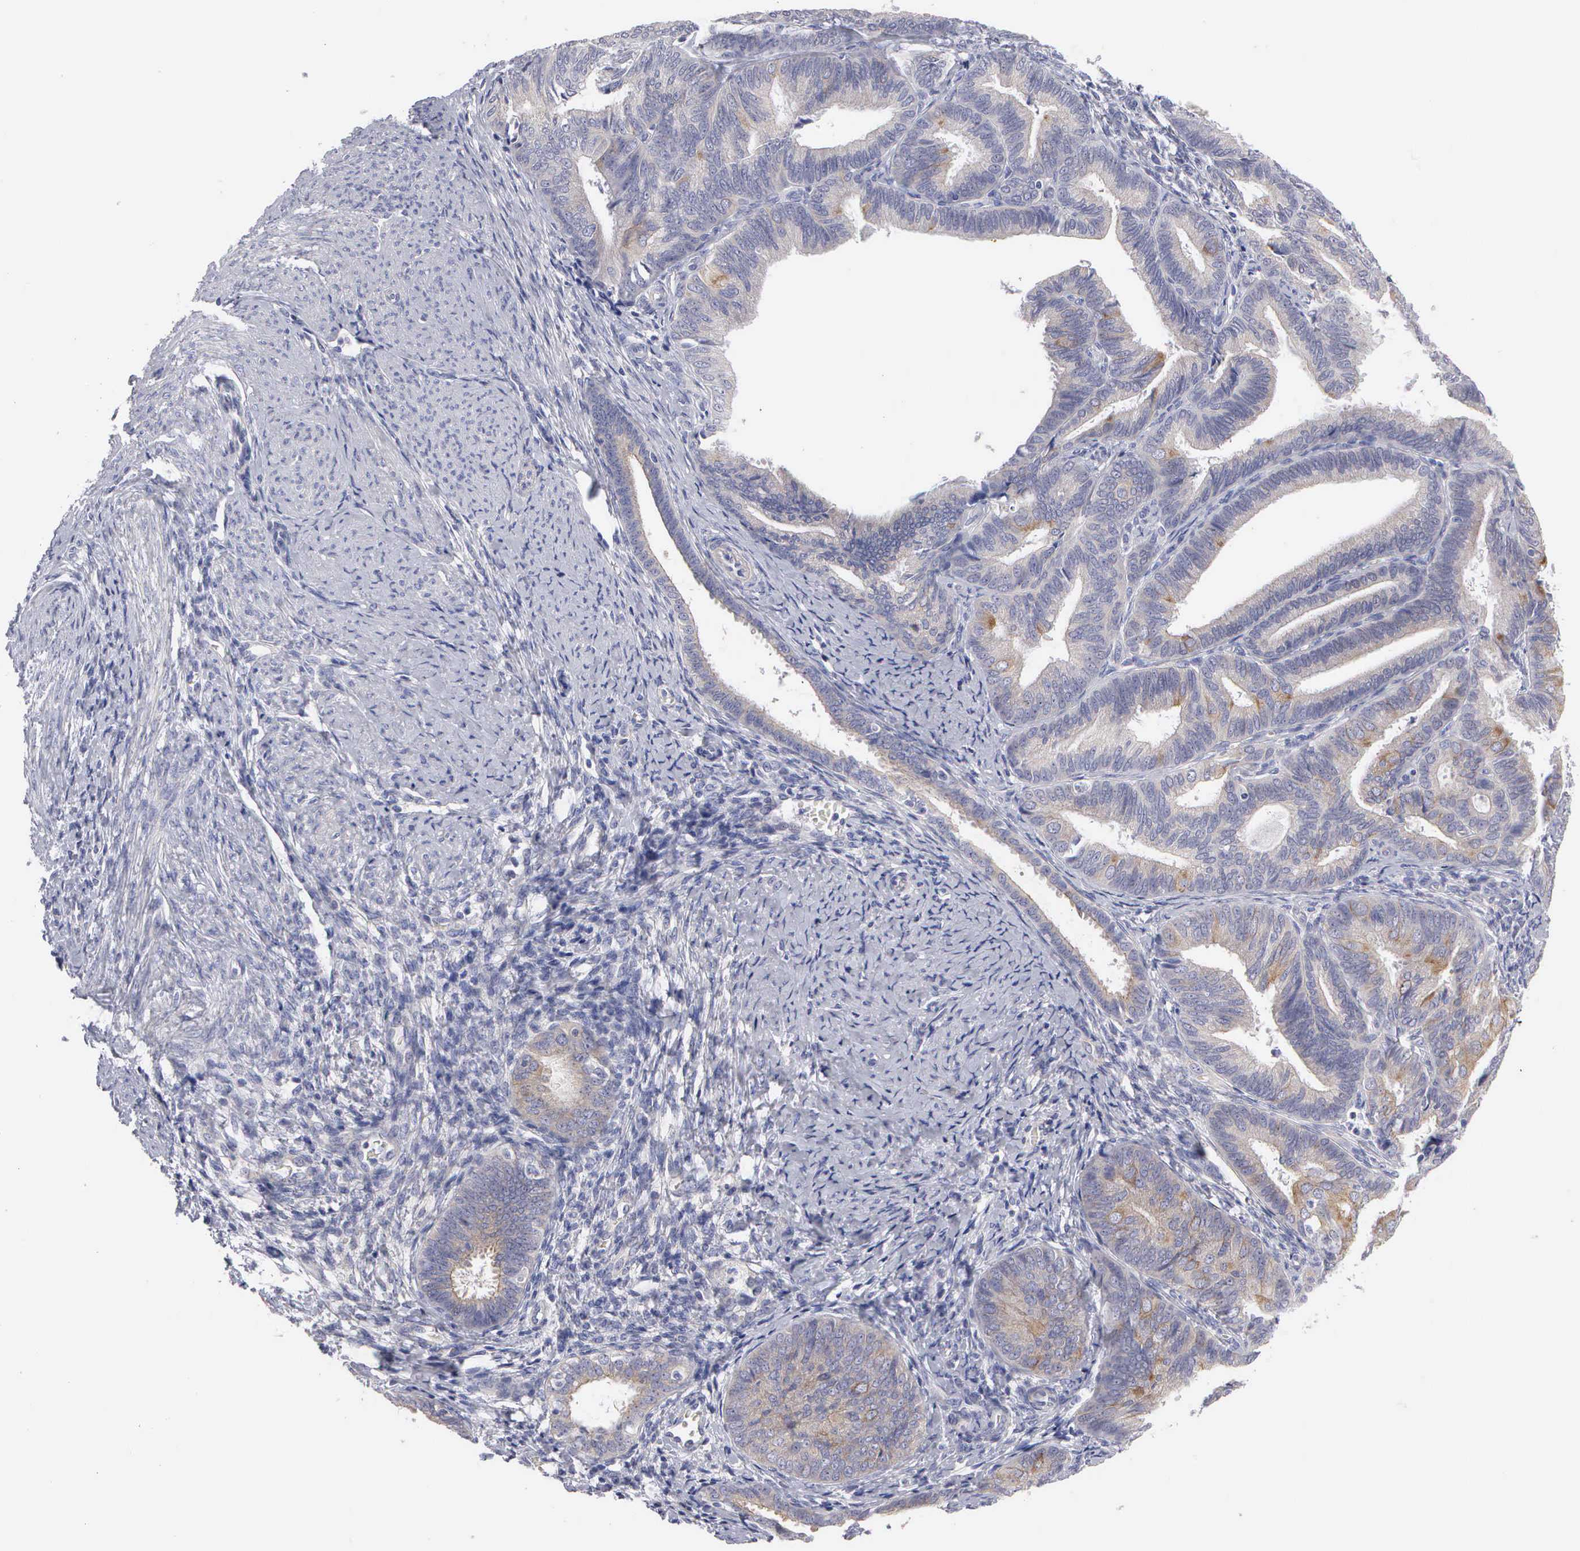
{"staining": {"intensity": "moderate", "quantity": ">75%", "location": "cytoplasmic/membranous"}, "tissue": "endometrial cancer", "cell_type": "Tumor cells", "image_type": "cancer", "snomed": [{"axis": "morphology", "description": "Adenocarcinoma, NOS"}, {"axis": "topography", "description": "Endometrium"}], "caption": "This is an image of immunohistochemistry staining of endometrial adenocarcinoma, which shows moderate expression in the cytoplasmic/membranous of tumor cells.", "gene": "CEP170B", "patient": {"sex": "female", "age": 63}}